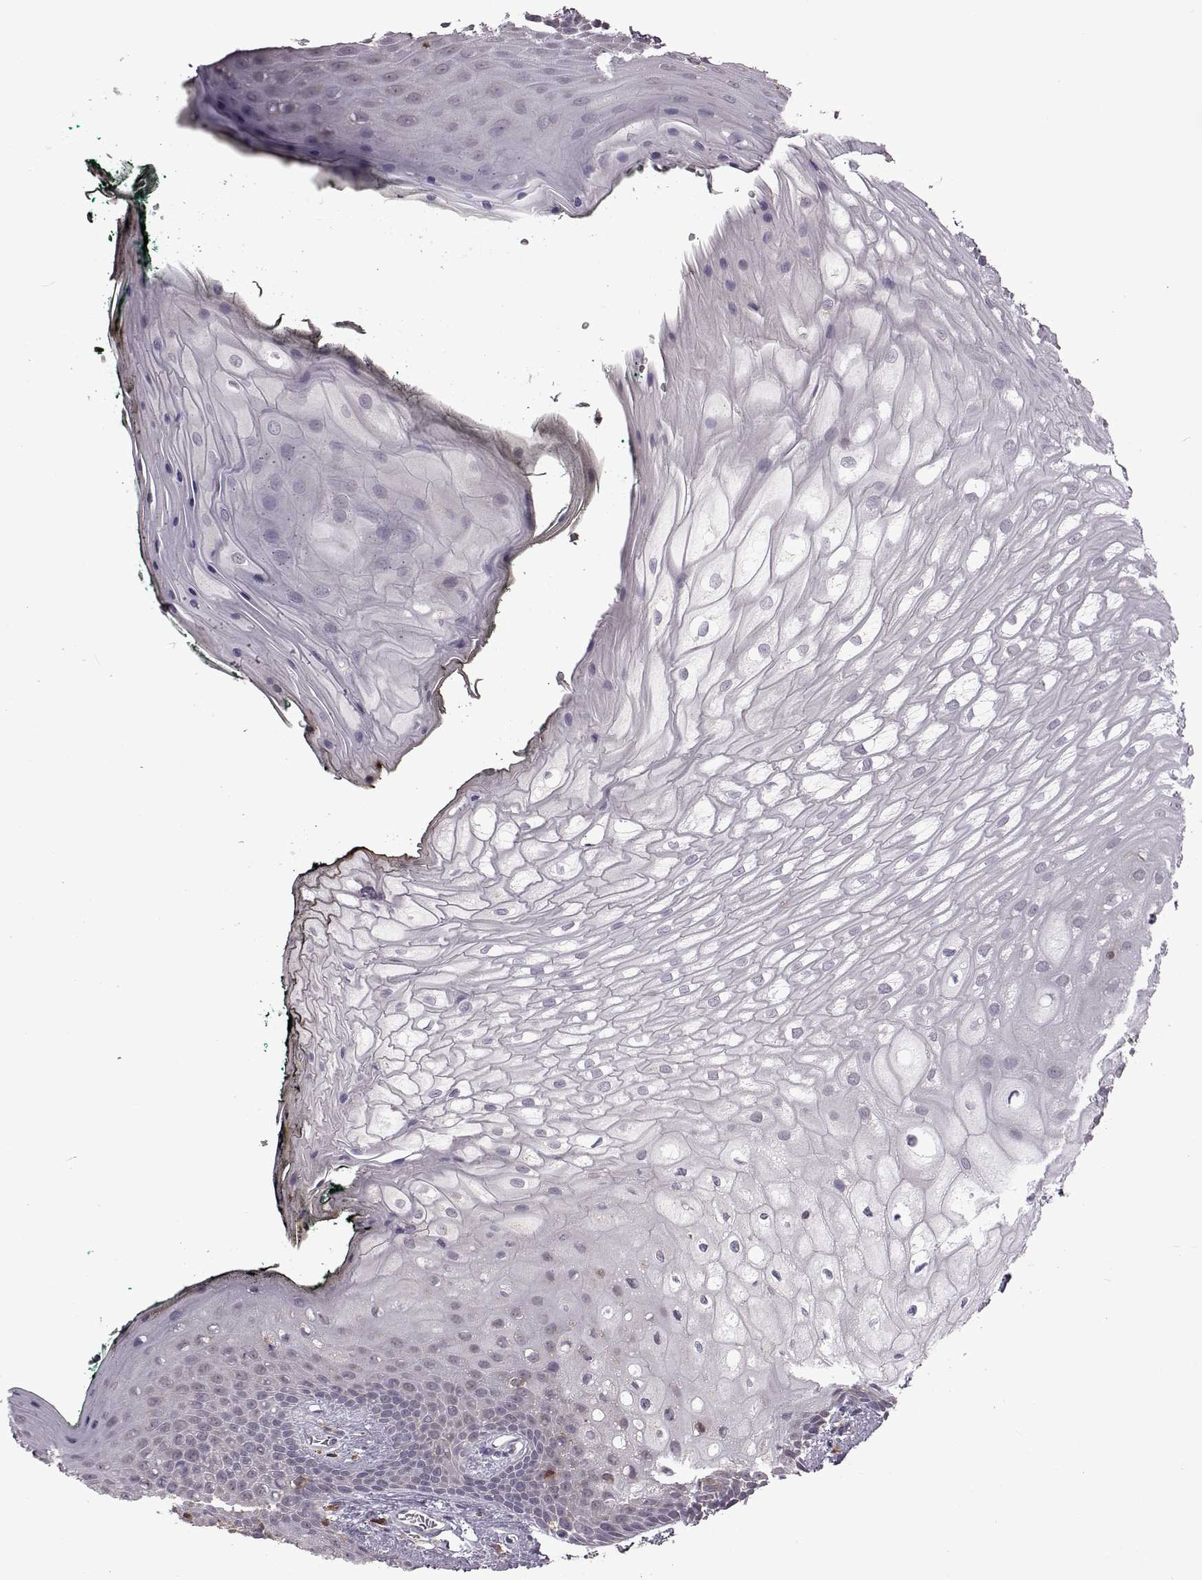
{"staining": {"intensity": "negative", "quantity": "none", "location": "none"}, "tissue": "oral mucosa", "cell_type": "Squamous epithelial cells", "image_type": "normal", "snomed": [{"axis": "morphology", "description": "Normal tissue, NOS"}, {"axis": "topography", "description": "Oral tissue"}, {"axis": "topography", "description": "Head-Neck"}], "caption": "IHC of unremarkable oral mucosa reveals no staining in squamous epithelial cells.", "gene": "DOK2", "patient": {"sex": "female", "age": 68}}